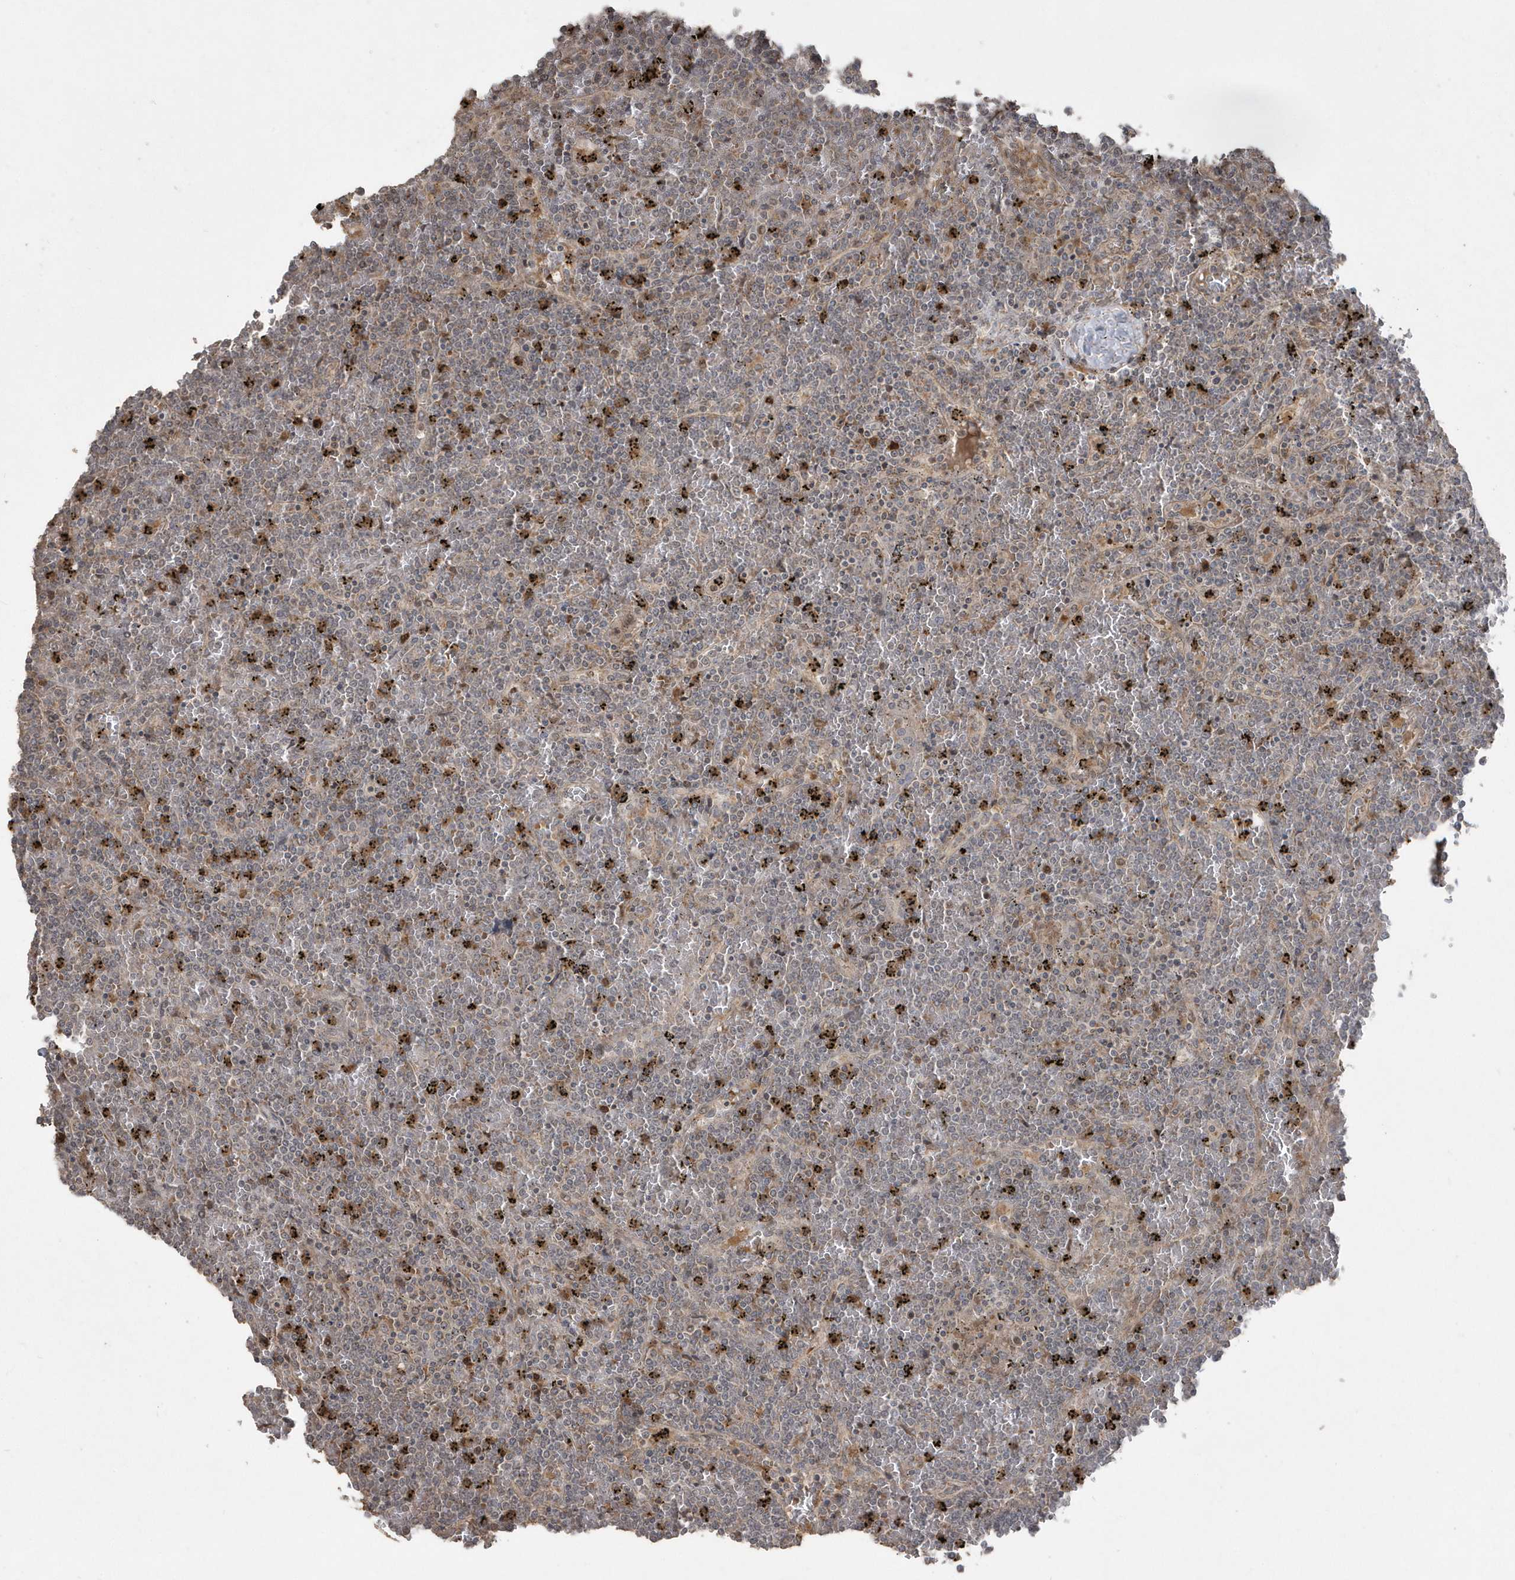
{"staining": {"intensity": "negative", "quantity": "none", "location": "none"}, "tissue": "lymphoma", "cell_type": "Tumor cells", "image_type": "cancer", "snomed": [{"axis": "morphology", "description": "Malignant lymphoma, non-Hodgkin's type, Low grade"}, {"axis": "topography", "description": "Spleen"}], "caption": "Tumor cells are negative for brown protein staining in lymphoma.", "gene": "GEMIN6", "patient": {"sex": "female", "age": 19}}